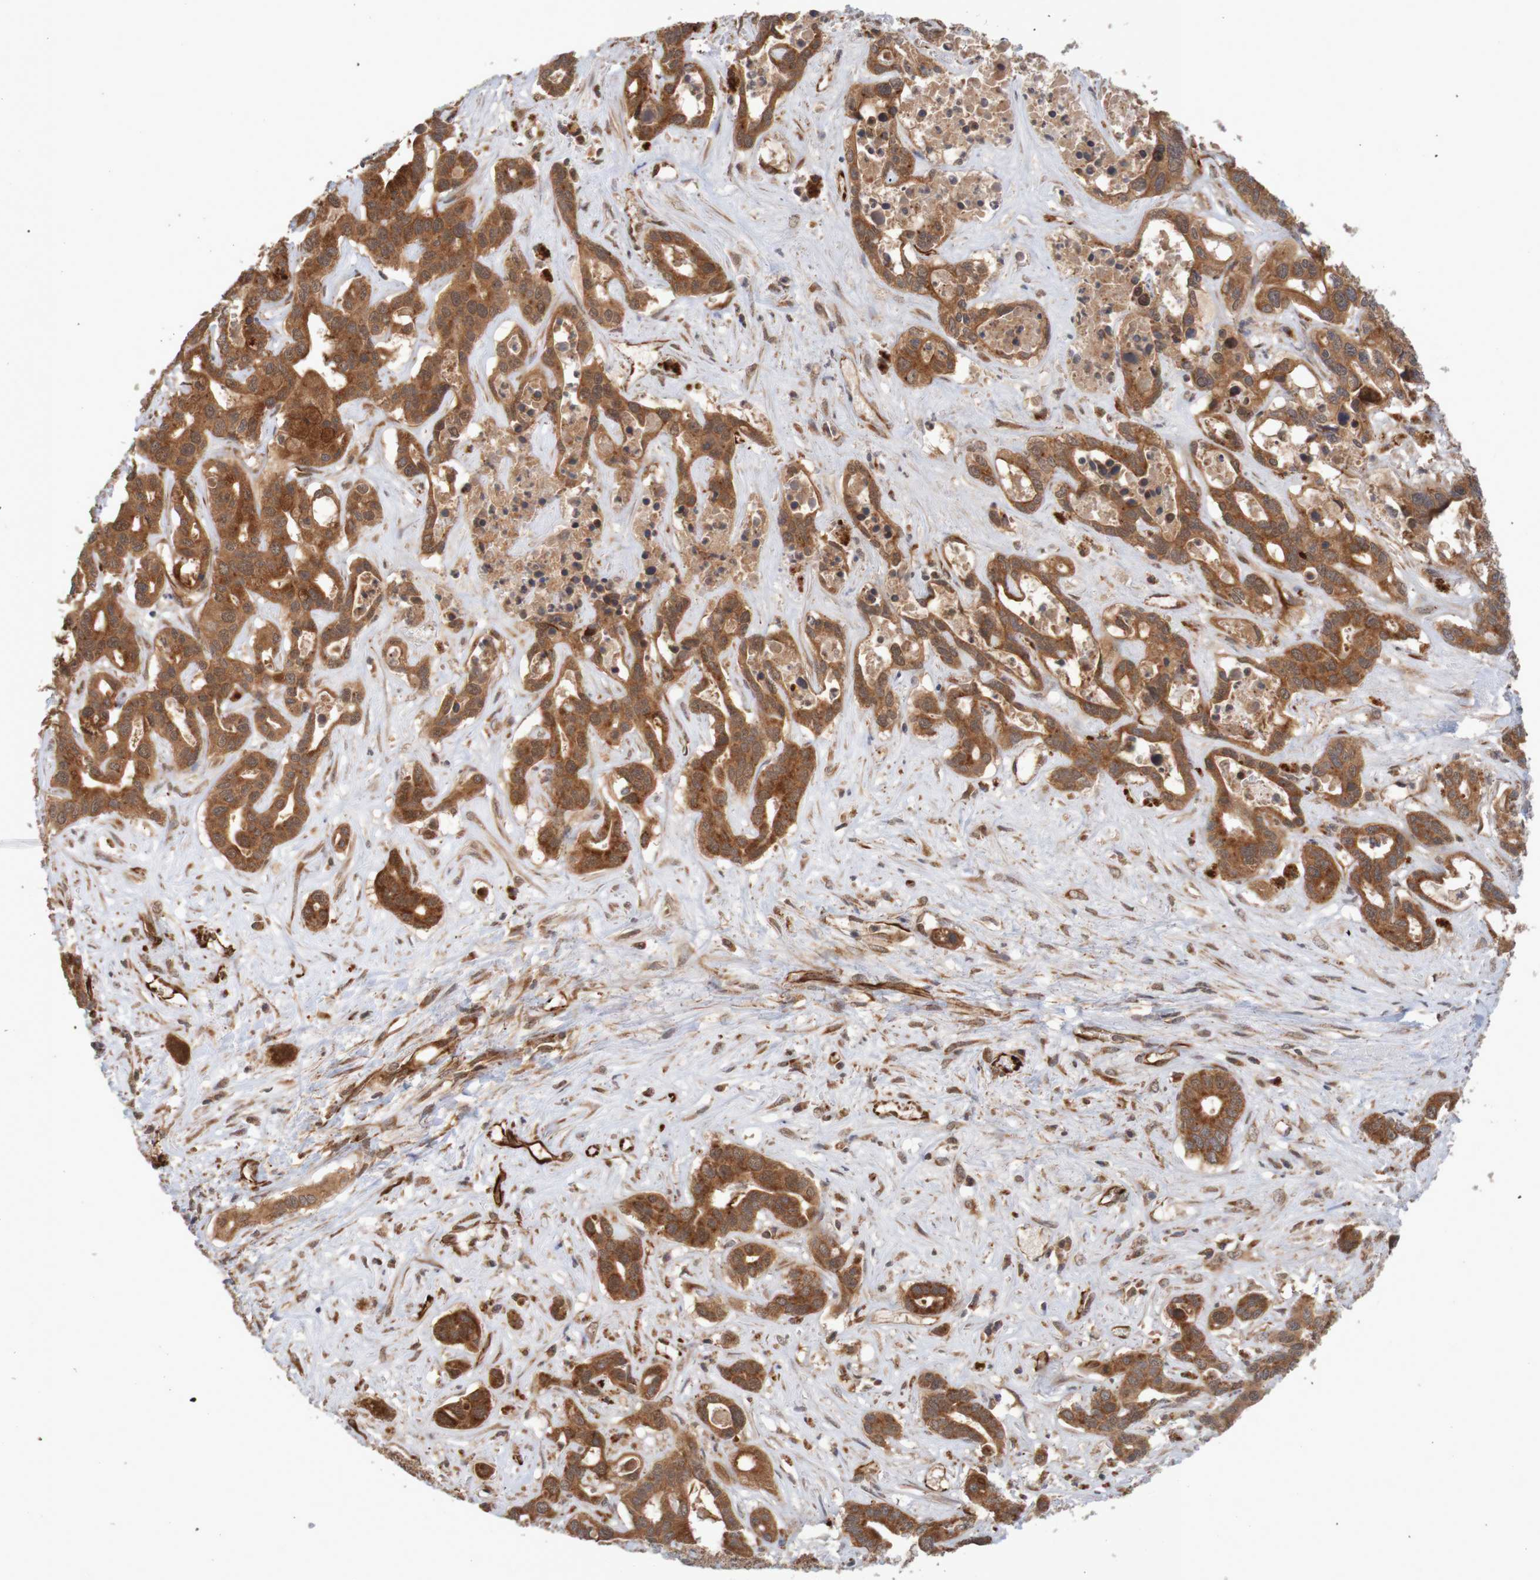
{"staining": {"intensity": "strong", "quantity": ">75%", "location": "cytoplasmic/membranous"}, "tissue": "liver cancer", "cell_type": "Tumor cells", "image_type": "cancer", "snomed": [{"axis": "morphology", "description": "Cholangiocarcinoma"}, {"axis": "topography", "description": "Liver"}], "caption": "The image exhibits staining of cholangiocarcinoma (liver), revealing strong cytoplasmic/membranous protein expression (brown color) within tumor cells. The staining is performed using DAB (3,3'-diaminobenzidine) brown chromogen to label protein expression. The nuclei are counter-stained blue using hematoxylin.", "gene": "MRPL52", "patient": {"sex": "female", "age": 65}}